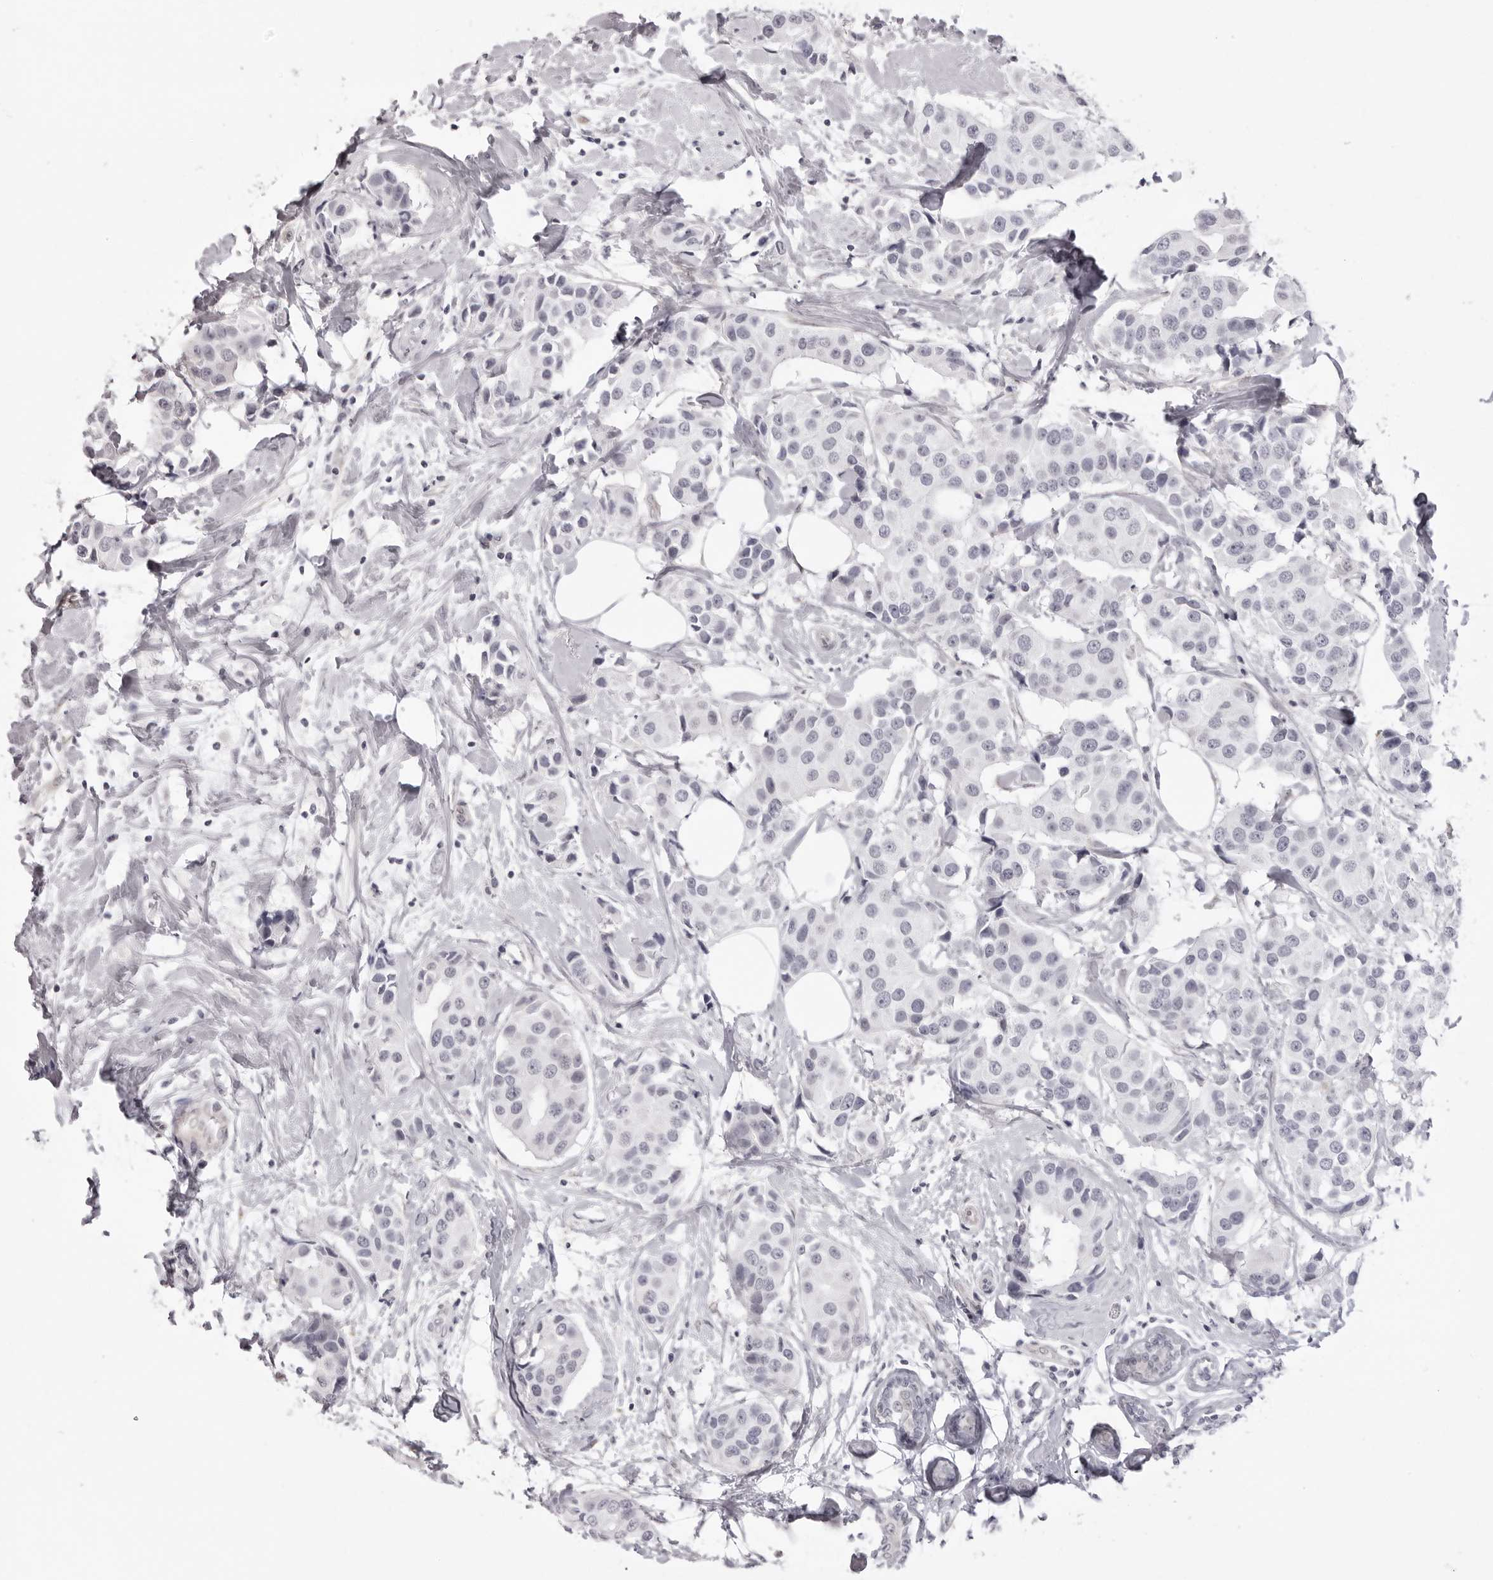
{"staining": {"intensity": "negative", "quantity": "none", "location": "none"}, "tissue": "breast cancer", "cell_type": "Tumor cells", "image_type": "cancer", "snomed": [{"axis": "morphology", "description": "Normal tissue, NOS"}, {"axis": "morphology", "description": "Duct carcinoma"}, {"axis": "topography", "description": "Breast"}], "caption": "An immunohistochemistry photomicrograph of breast cancer (infiltrating ductal carcinoma) is shown. There is no staining in tumor cells of breast cancer (infiltrating ductal carcinoma).", "gene": "SUGCT", "patient": {"sex": "female", "age": 39}}